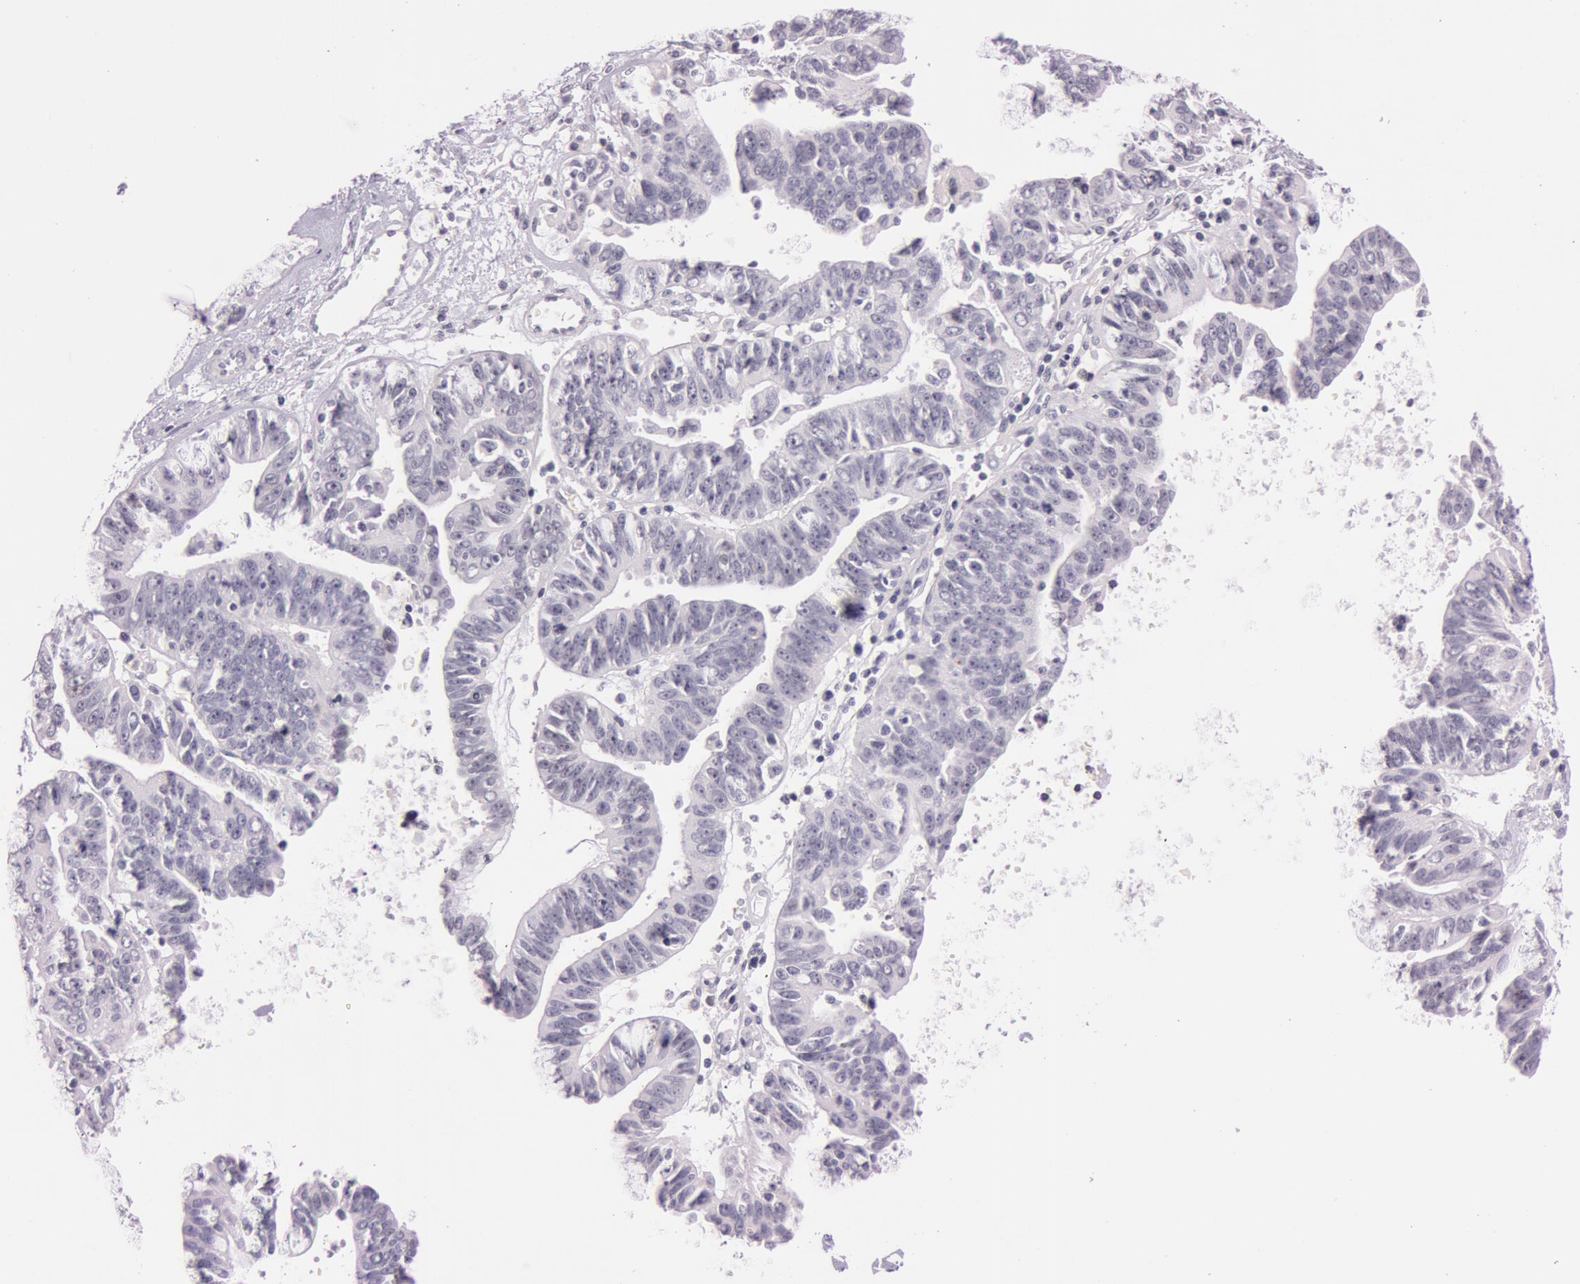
{"staining": {"intensity": "negative", "quantity": "none", "location": "none"}, "tissue": "ovarian cancer", "cell_type": "Tumor cells", "image_type": "cancer", "snomed": [{"axis": "morphology", "description": "Carcinoma, endometroid"}, {"axis": "morphology", "description": "Cystadenocarcinoma, serous, NOS"}, {"axis": "topography", "description": "Ovary"}], "caption": "Ovarian serous cystadenocarcinoma was stained to show a protein in brown. There is no significant expression in tumor cells.", "gene": "FBL", "patient": {"sex": "female", "age": 45}}